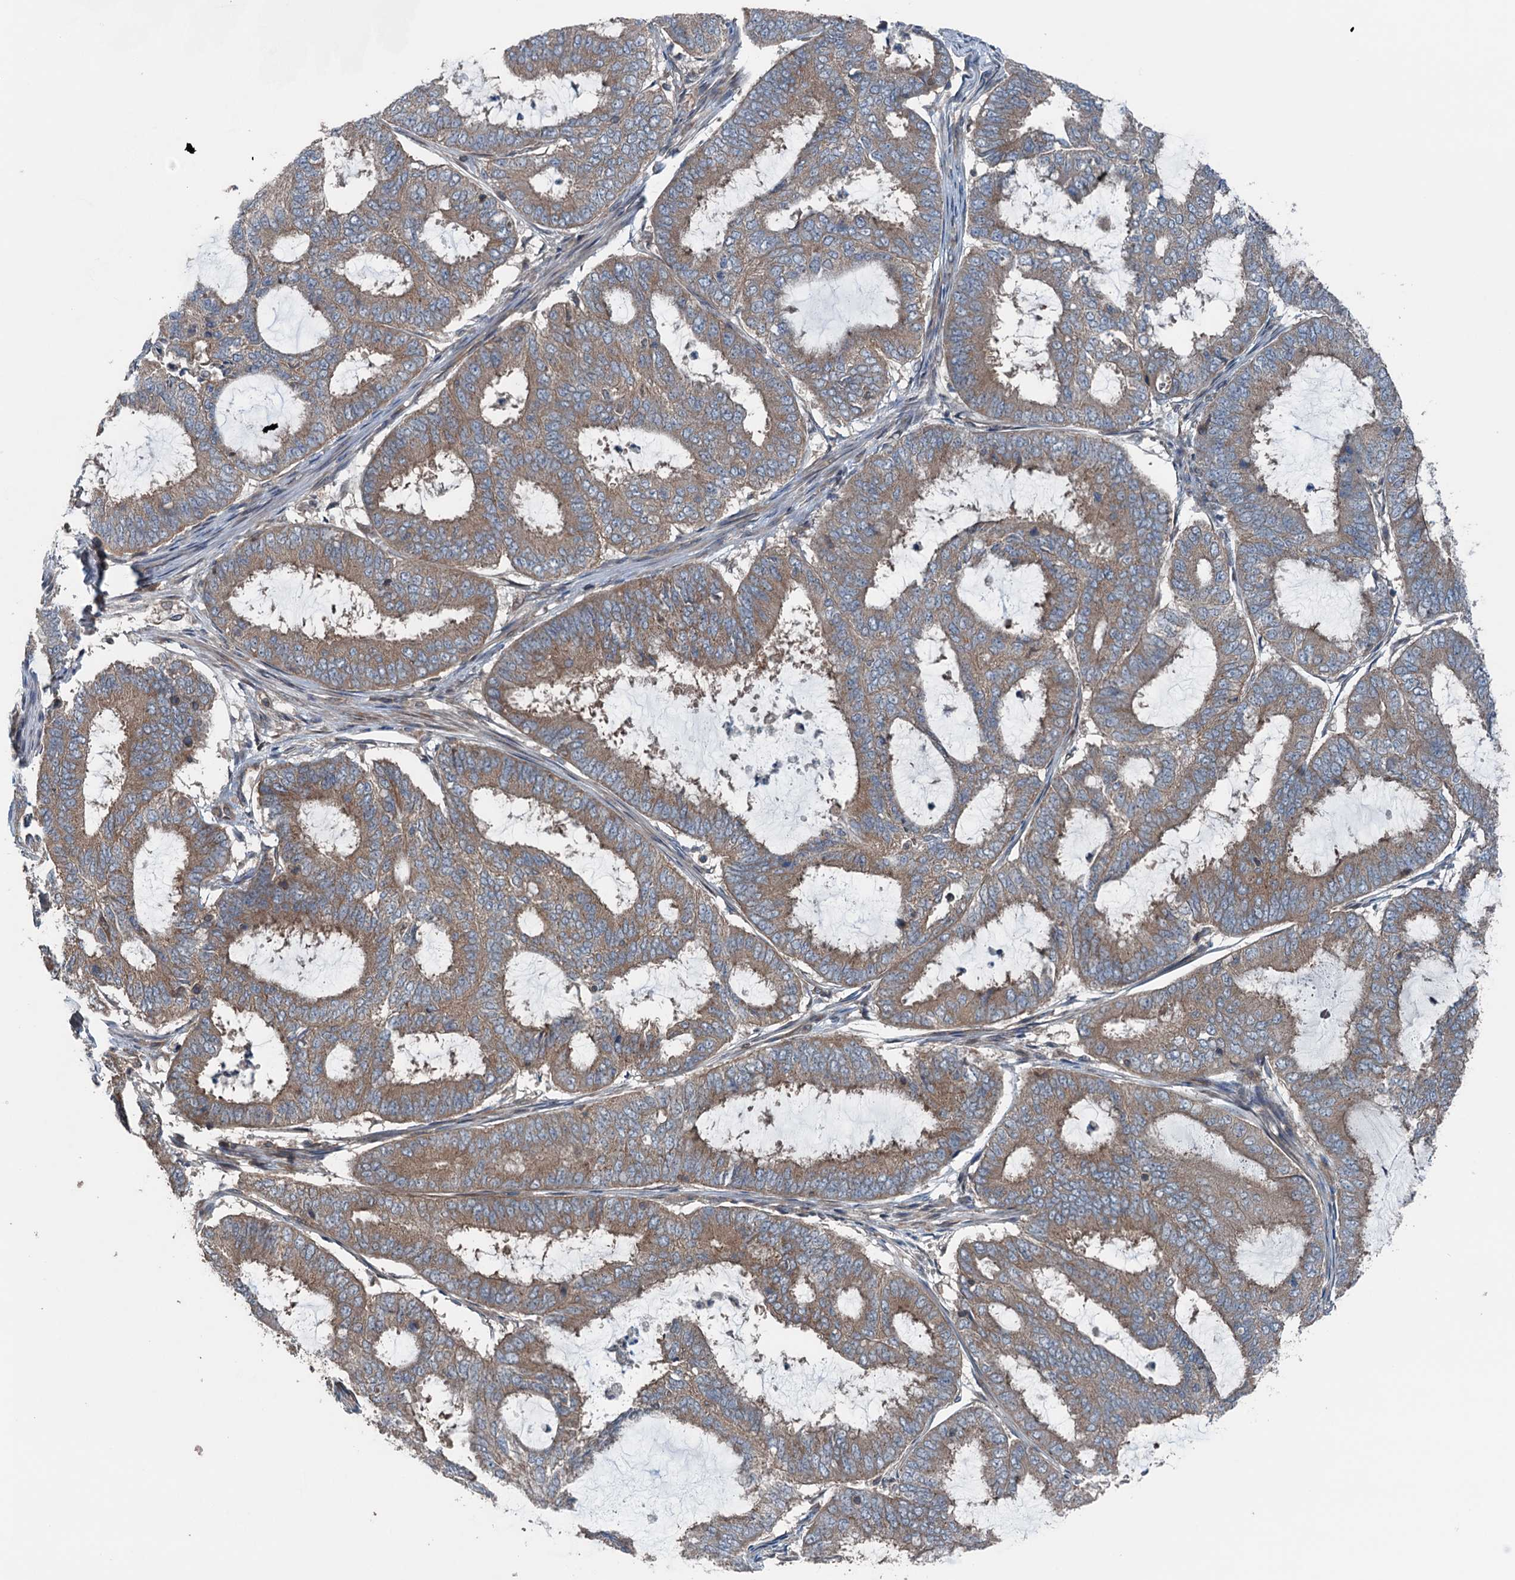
{"staining": {"intensity": "moderate", "quantity": ">75%", "location": "cytoplasmic/membranous"}, "tissue": "endometrial cancer", "cell_type": "Tumor cells", "image_type": "cancer", "snomed": [{"axis": "morphology", "description": "Adenocarcinoma, NOS"}, {"axis": "topography", "description": "Endometrium"}], "caption": "Endometrial cancer (adenocarcinoma) stained with immunohistochemistry demonstrates moderate cytoplasmic/membranous positivity in approximately >75% of tumor cells.", "gene": "TRAPPC8", "patient": {"sex": "female", "age": 51}}